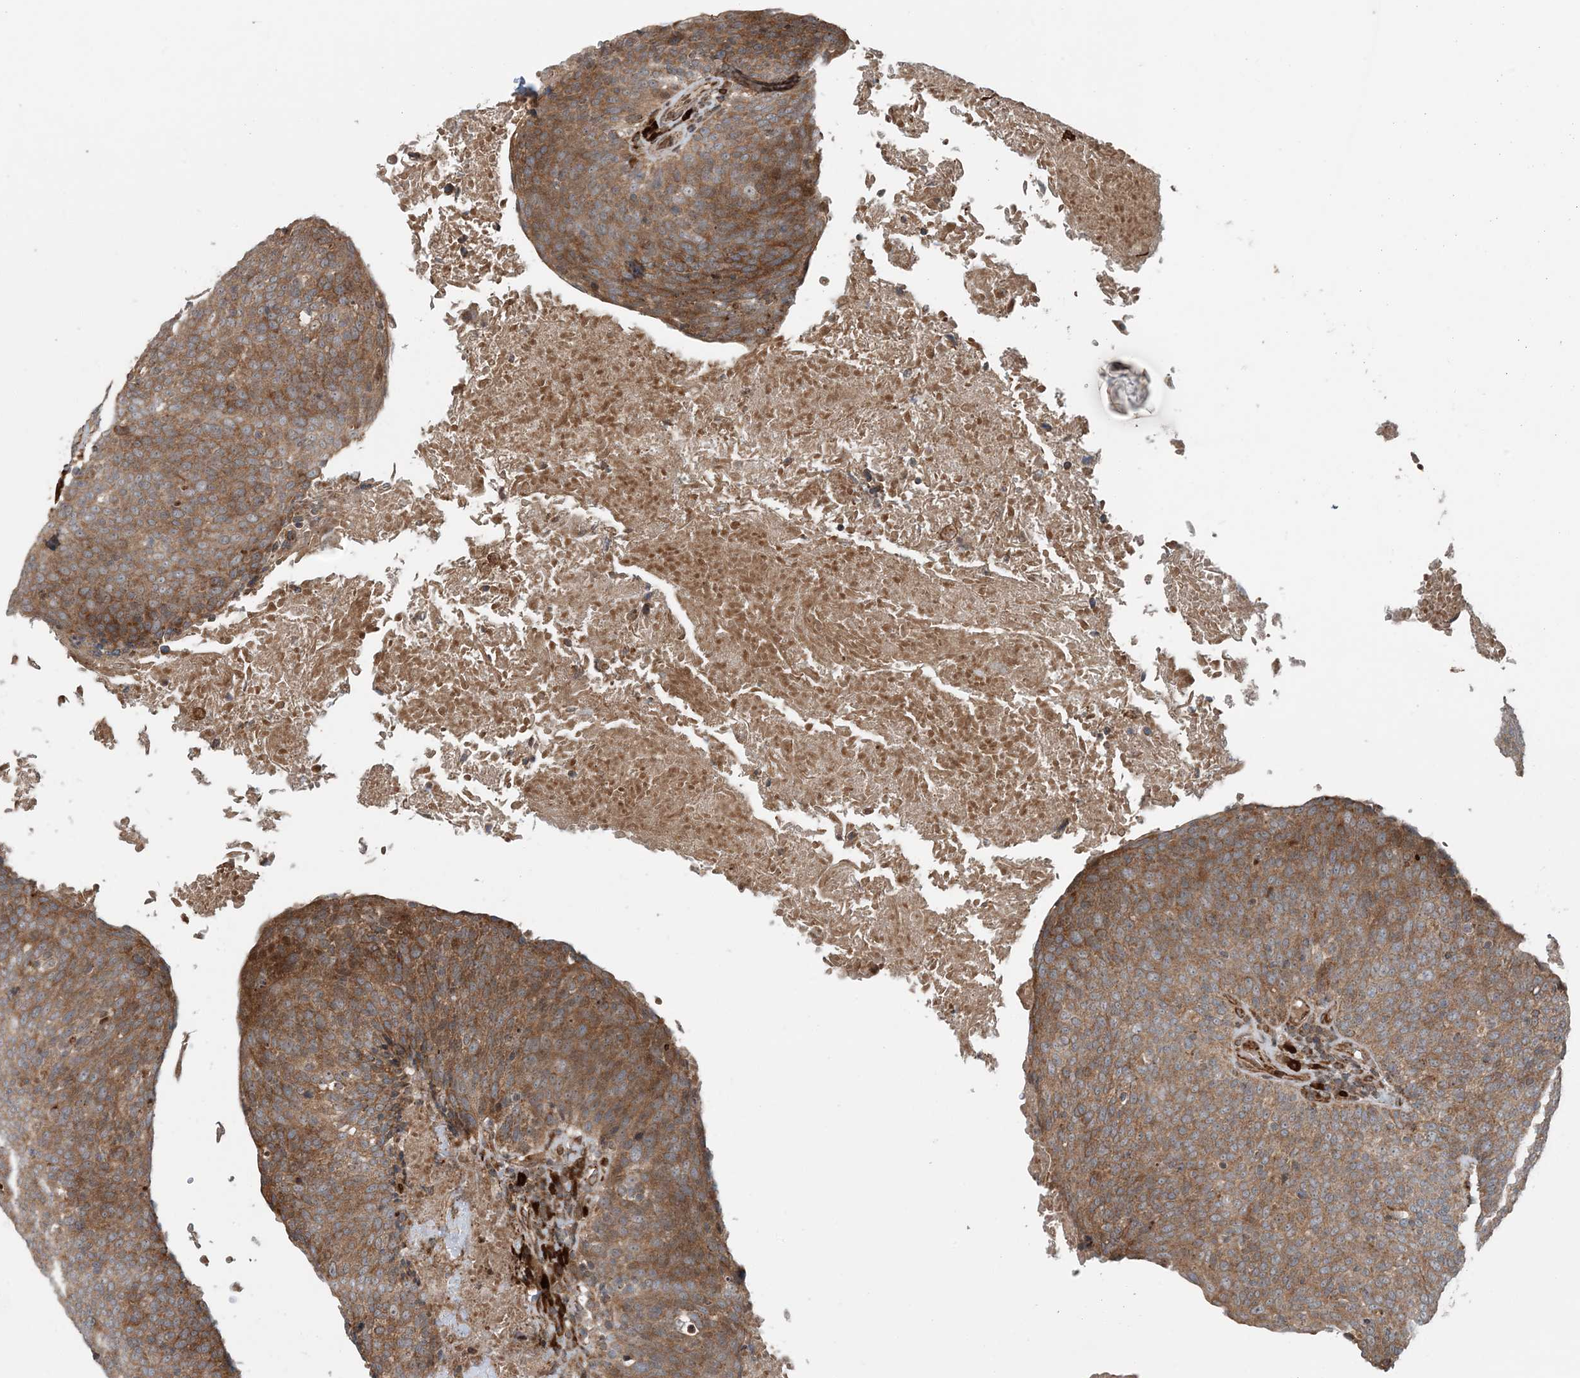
{"staining": {"intensity": "moderate", "quantity": ">75%", "location": "cytoplasmic/membranous"}, "tissue": "head and neck cancer", "cell_type": "Tumor cells", "image_type": "cancer", "snomed": [{"axis": "morphology", "description": "Squamous cell carcinoma, NOS"}, {"axis": "morphology", "description": "Squamous cell carcinoma, metastatic, NOS"}, {"axis": "topography", "description": "Lymph node"}, {"axis": "topography", "description": "Head-Neck"}], "caption": "Tumor cells exhibit medium levels of moderate cytoplasmic/membranous staining in about >75% of cells in human metastatic squamous cell carcinoma (head and neck). Nuclei are stained in blue.", "gene": "EDEM2", "patient": {"sex": "male", "age": 62}}